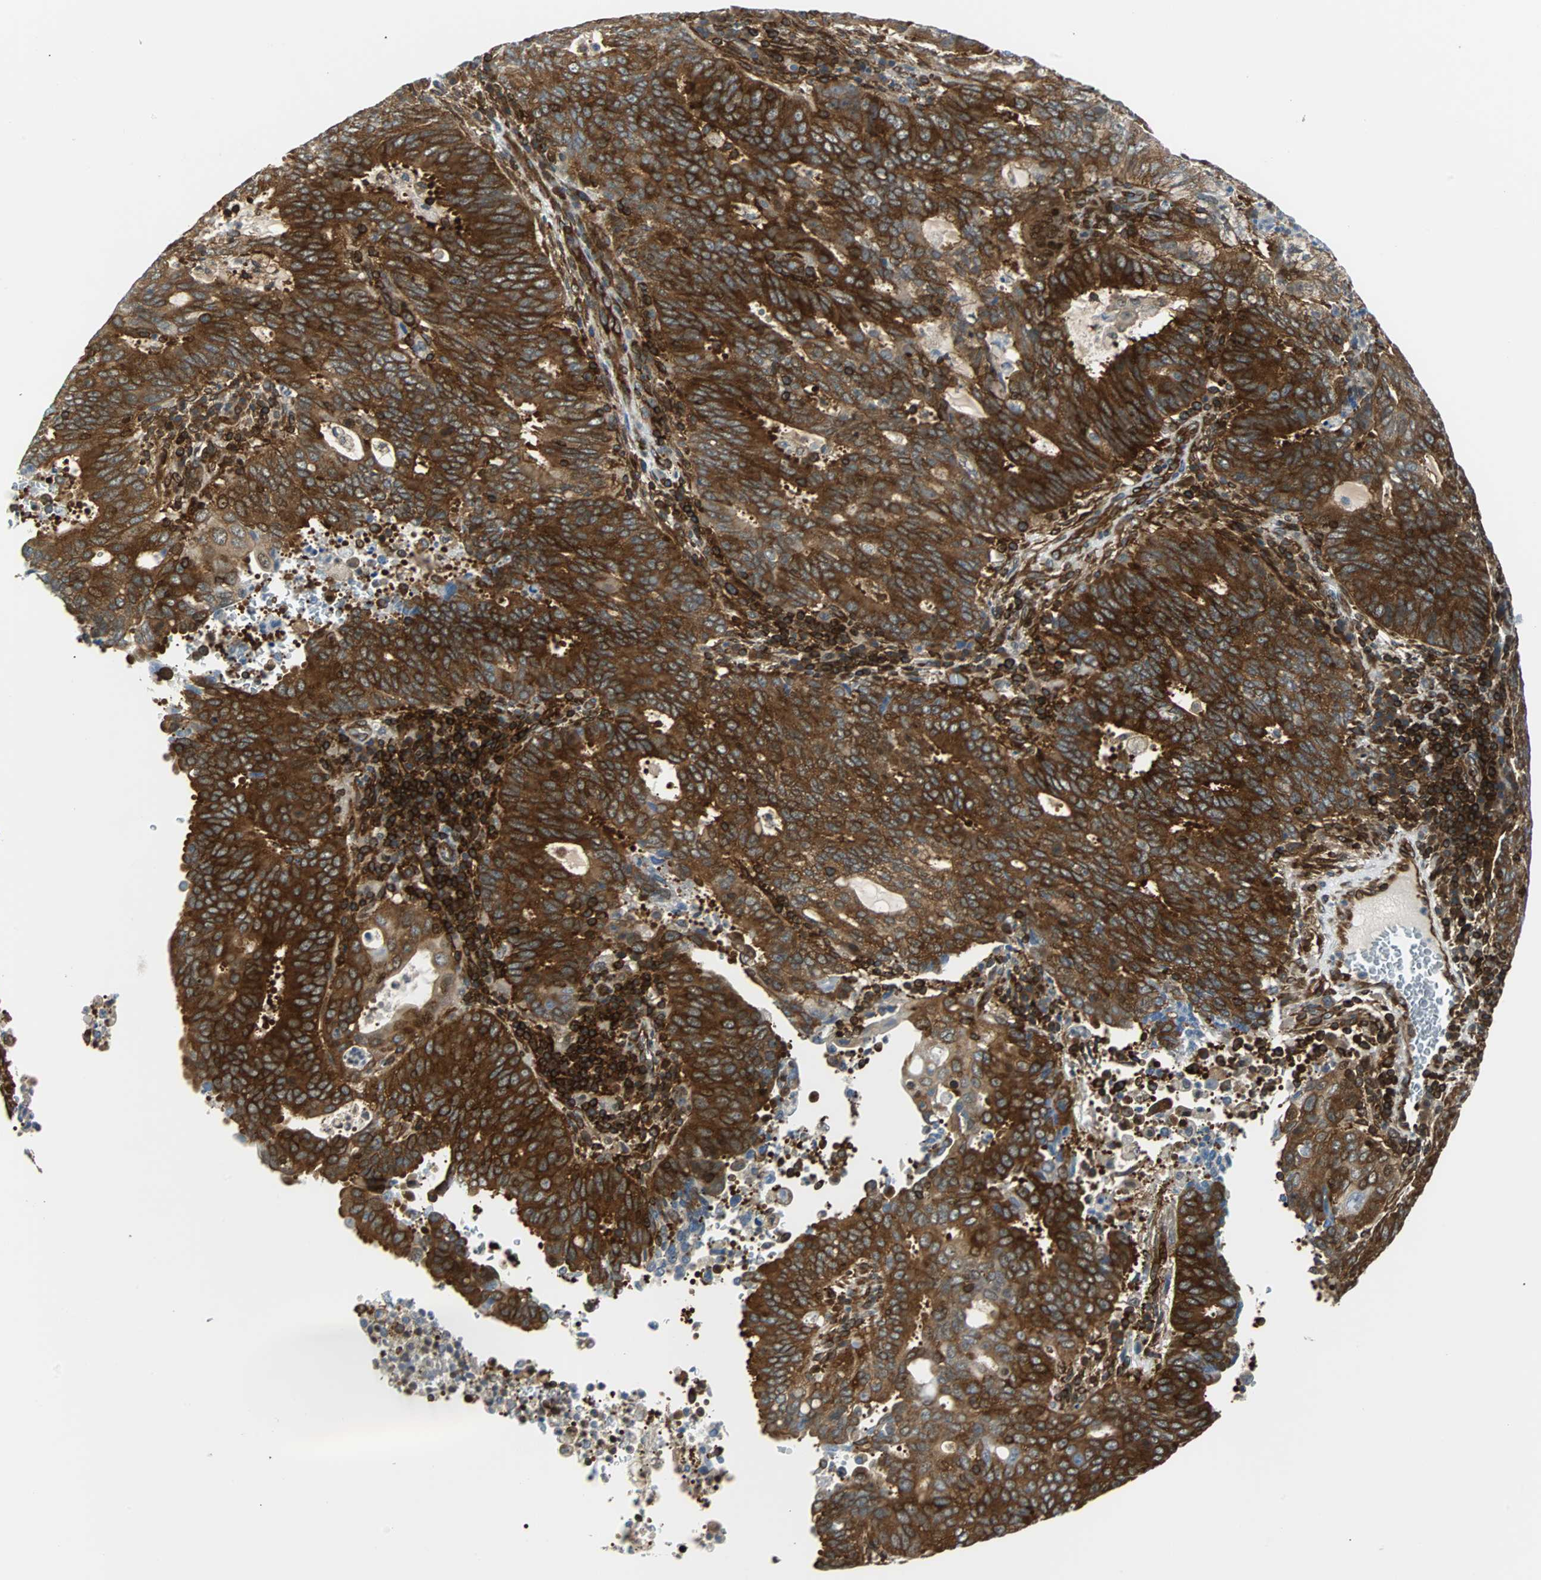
{"staining": {"intensity": "strong", "quantity": ">75%", "location": "cytoplasmic/membranous"}, "tissue": "cervical cancer", "cell_type": "Tumor cells", "image_type": "cancer", "snomed": [{"axis": "morphology", "description": "Adenocarcinoma, NOS"}, {"axis": "topography", "description": "Cervix"}], "caption": "Immunohistochemistry (IHC) (DAB (3,3'-diaminobenzidine)) staining of adenocarcinoma (cervical) displays strong cytoplasmic/membranous protein staining in approximately >75% of tumor cells.", "gene": "RELA", "patient": {"sex": "female", "age": 44}}